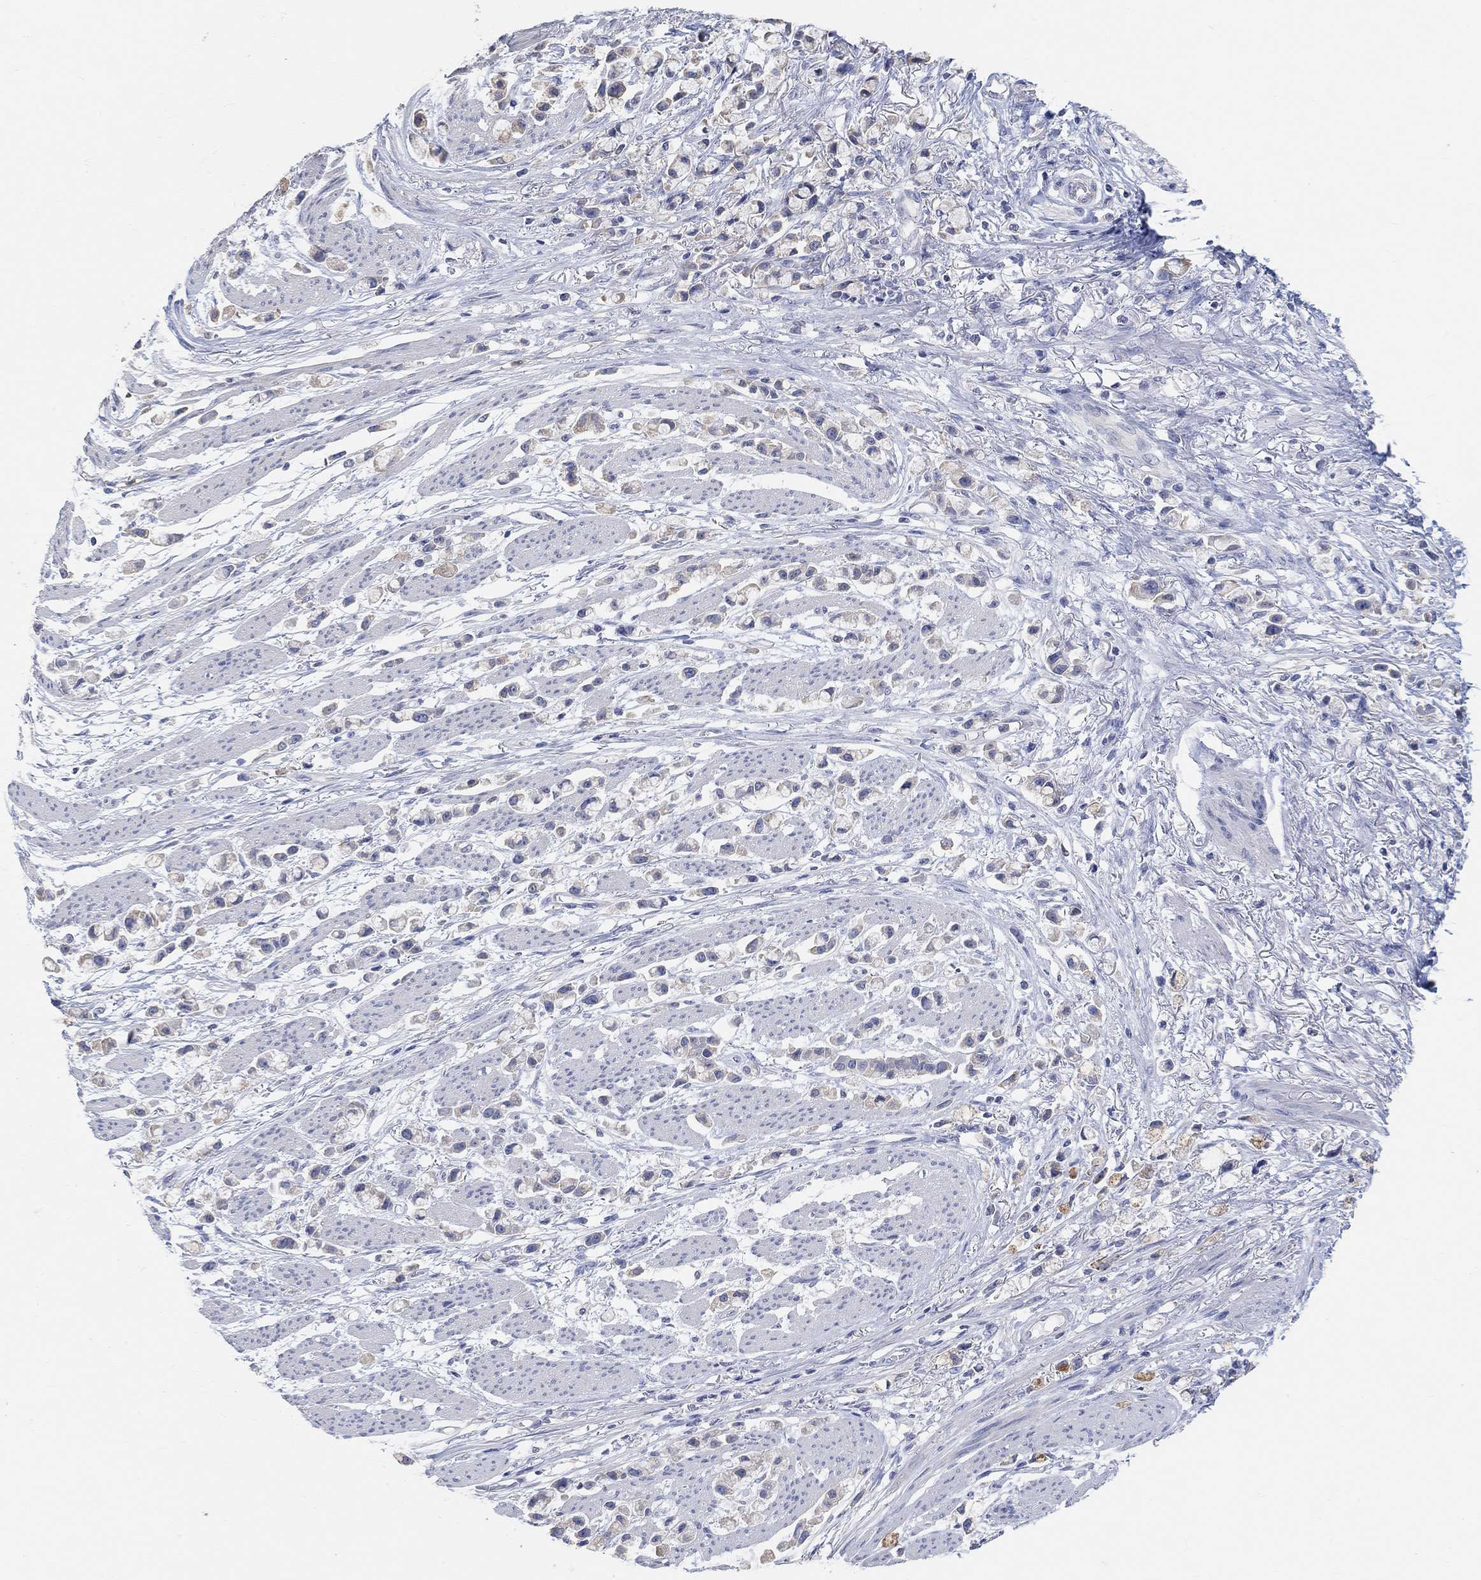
{"staining": {"intensity": "moderate", "quantity": "<25%", "location": "cytoplasmic/membranous"}, "tissue": "stomach cancer", "cell_type": "Tumor cells", "image_type": "cancer", "snomed": [{"axis": "morphology", "description": "Adenocarcinoma, NOS"}, {"axis": "topography", "description": "Stomach"}], "caption": "This histopathology image exhibits immunohistochemistry (IHC) staining of human stomach adenocarcinoma, with low moderate cytoplasmic/membranous expression in about <25% of tumor cells.", "gene": "NLRP14", "patient": {"sex": "female", "age": 81}}